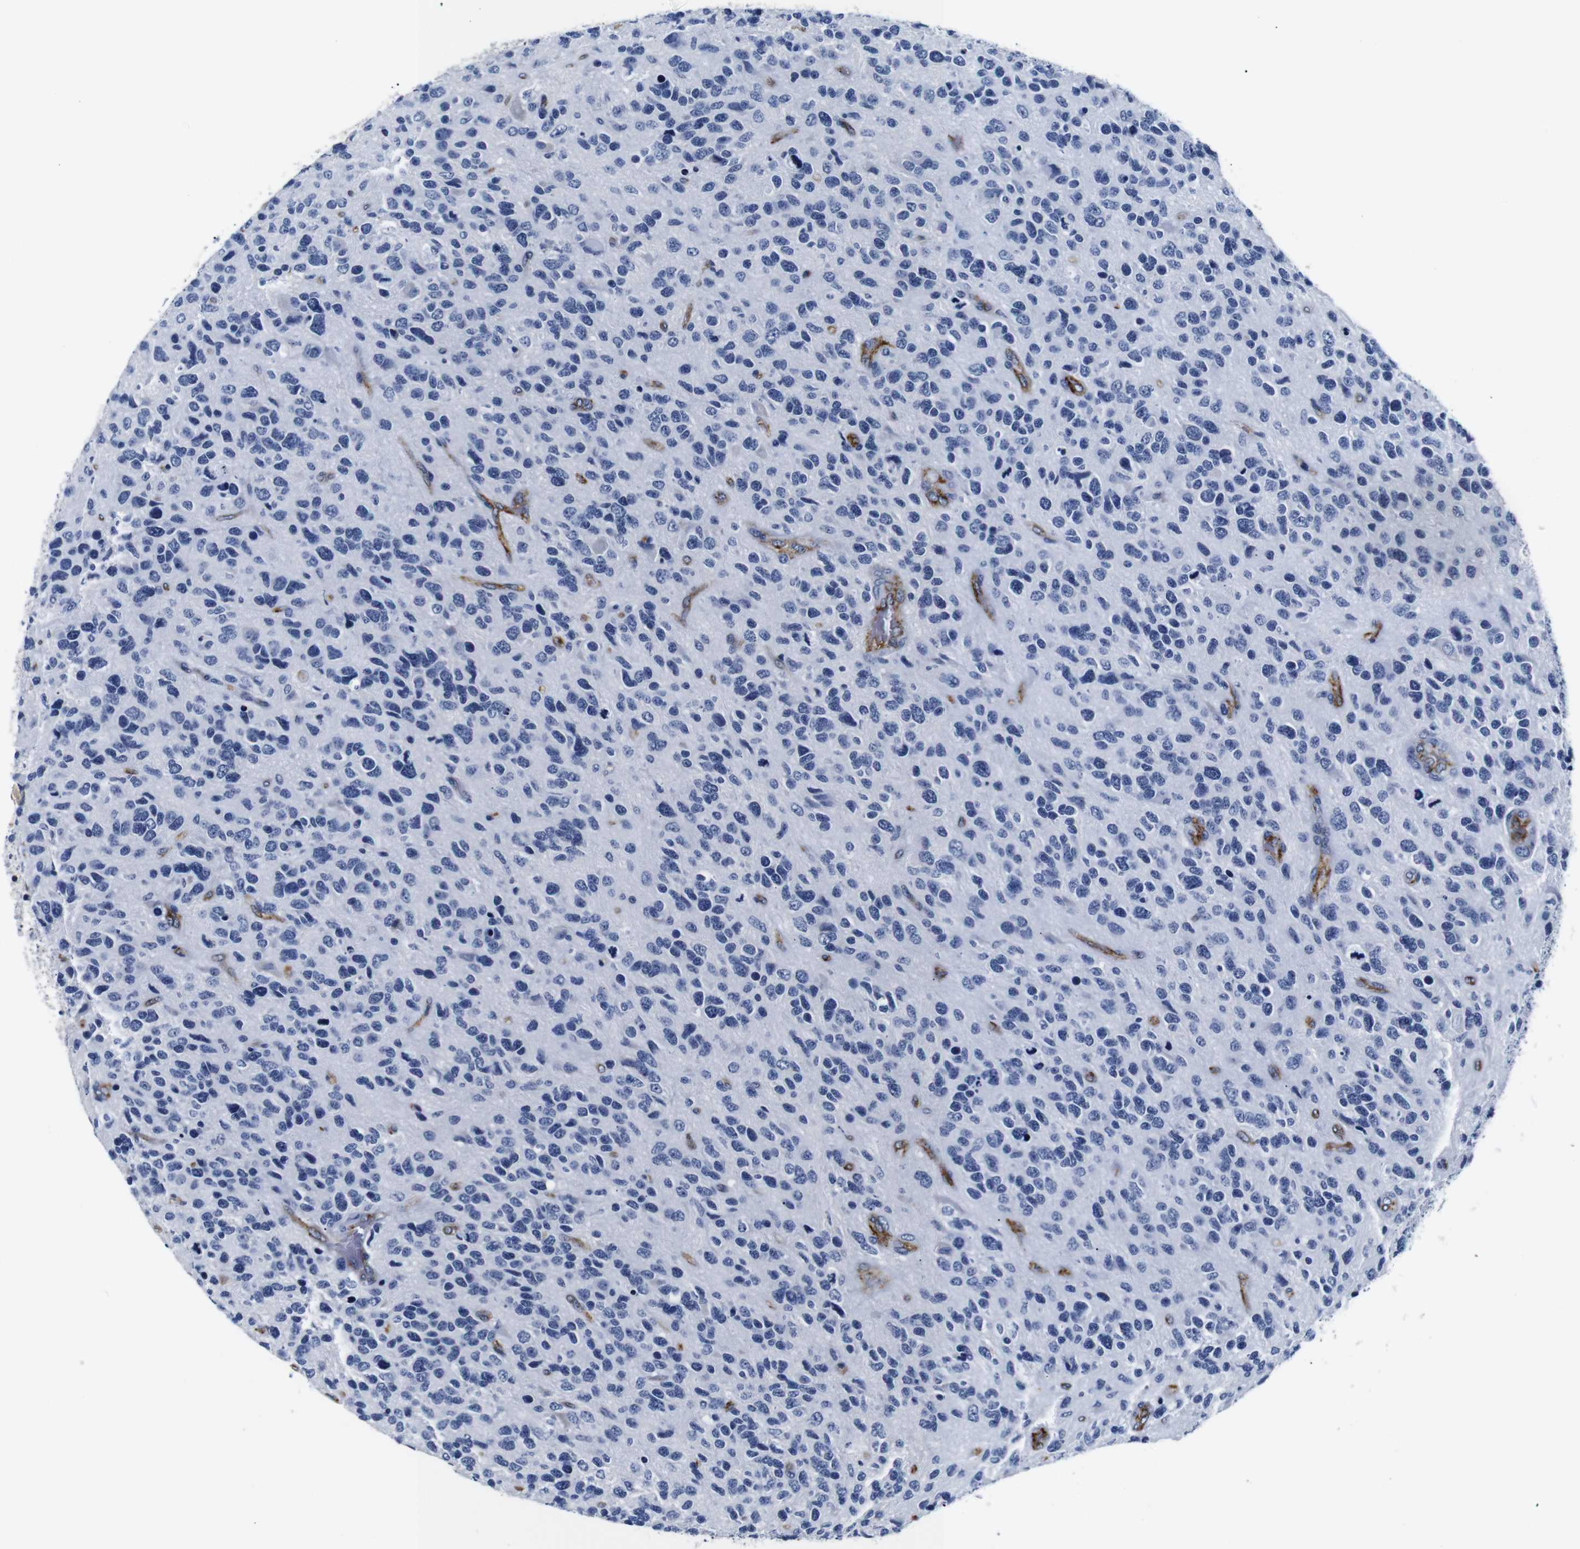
{"staining": {"intensity": "negative", "quantity": "none", "location": "none"}, "tissue": "glioma", "cell_type": "Tumor cells", "image_type": "cancer", "snomed": [{"axis": "morphology", "description": "Glioma, malignant, High grade"}, {"axis": "topography", "description": "Brain"}], "caption": "Immunohistochemistry (IHC) image of human malignant glioma (high-grade) stained for a protein (brown), which displays no staining in tumor cells. The staining was performed using DAB (3,3'-diaminobenzidine) to visualize the protein expression in brown, while the nuclei were stained in blue with hematoxylin (Magnification: 20x).", "gene": "MUC4", "patient": {"sex": "female", "age": 58}}